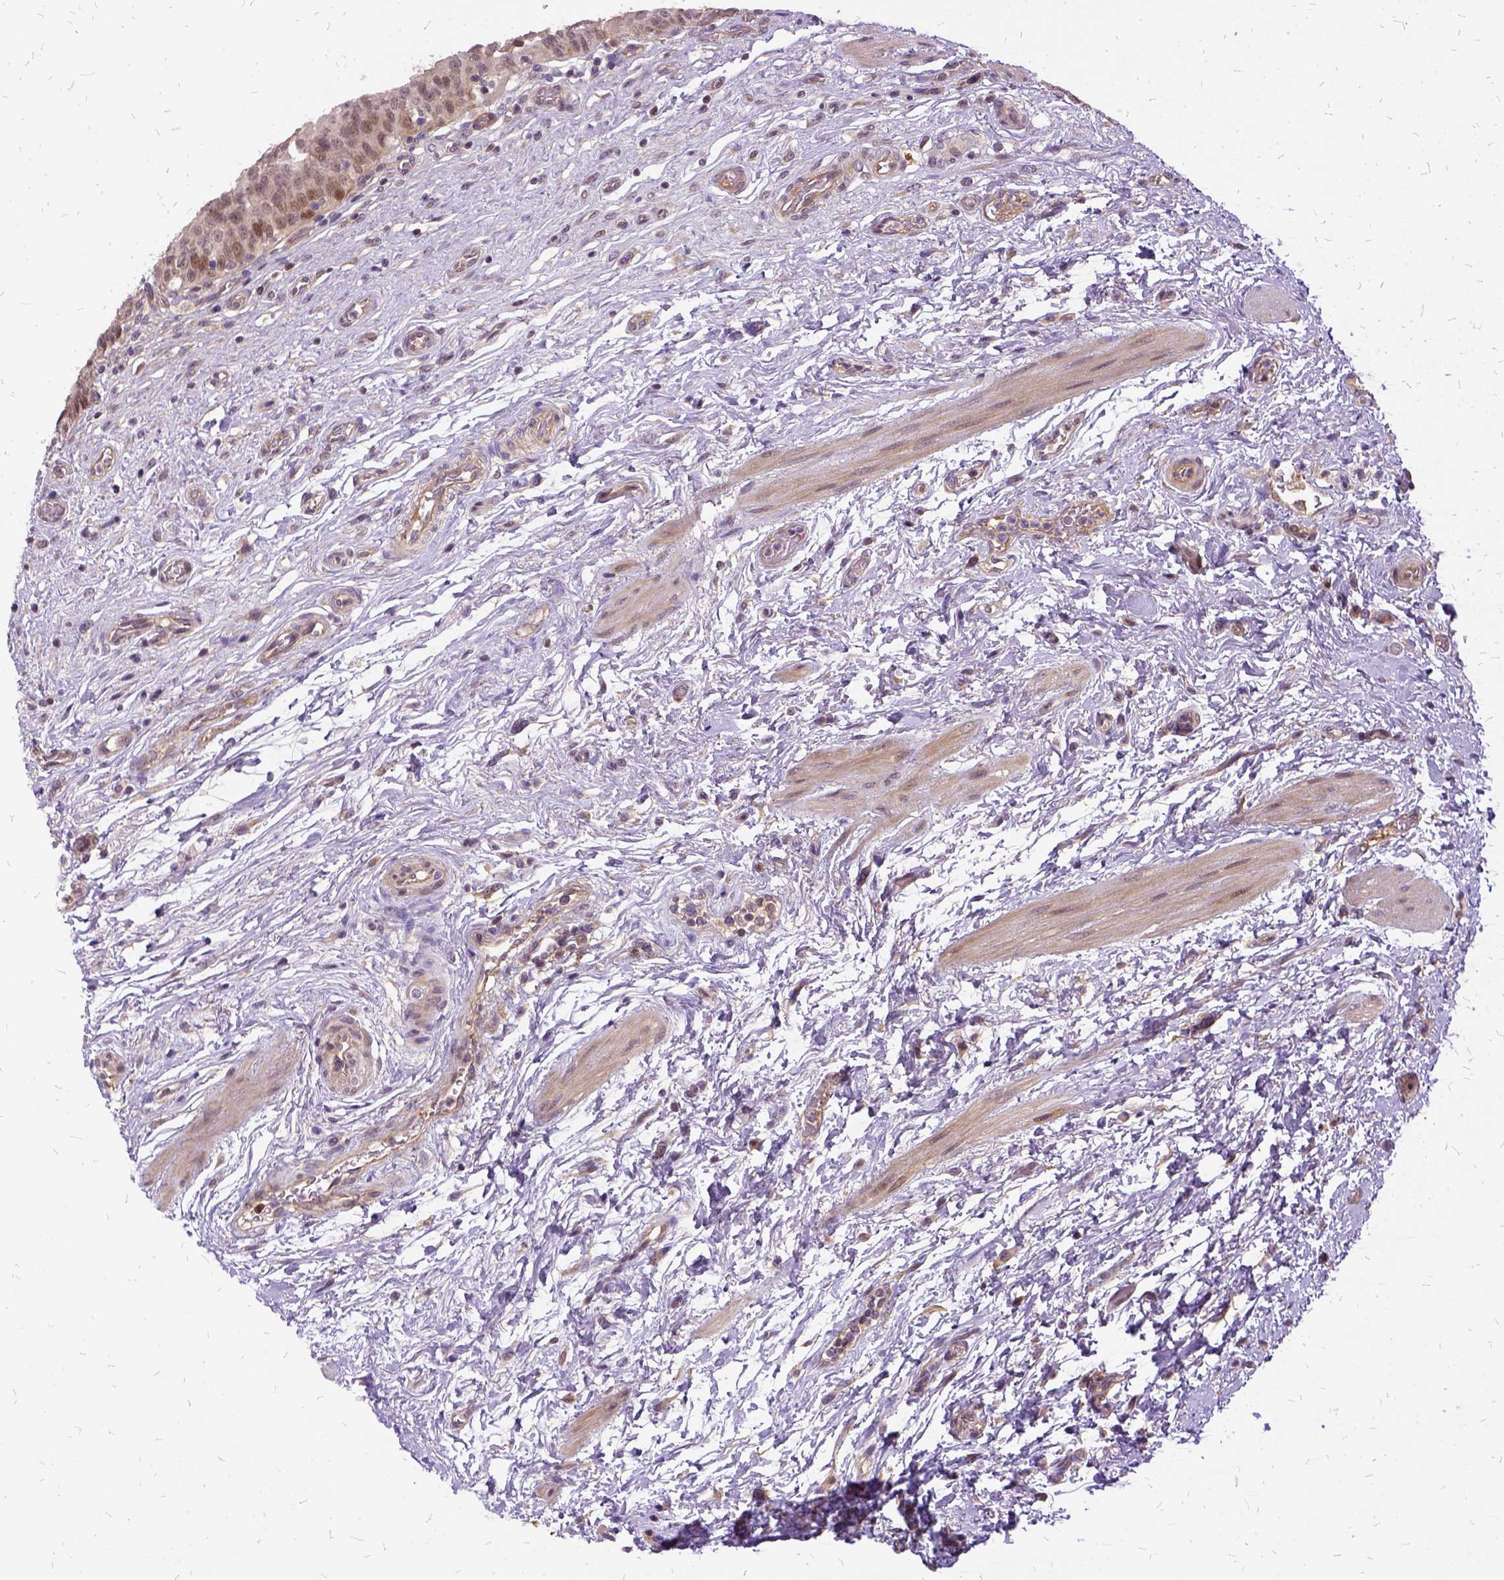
{"staining": {"intensity": "moderate", "quantity": "25%-75%", "location": "cytoplasmic/membranous,nuclear"}, "tissue": "urinary bladder", "cell_type": "Urothelial cells", "image_type": "normal", "snomed": [{"axis": "morphology", "description": "Normal tissue, NOS"}, {"axis": "topography", "description": "Urinary bladder"}], "caption": "IHC (DAB (3,3'-diaminobenzidine)) staining of benign urinary bladder displays moderate cytoplasmic/membranous,nuclear protein positivity in approximately 25%-75% of urothelial cells. The staining is performed using DAB brown chromogen to label protein expression. The nuclei are counter-stained blue using hematoxylin.", "gene": "ILRUN", "patient": {"sex": "male", "age": 69}}